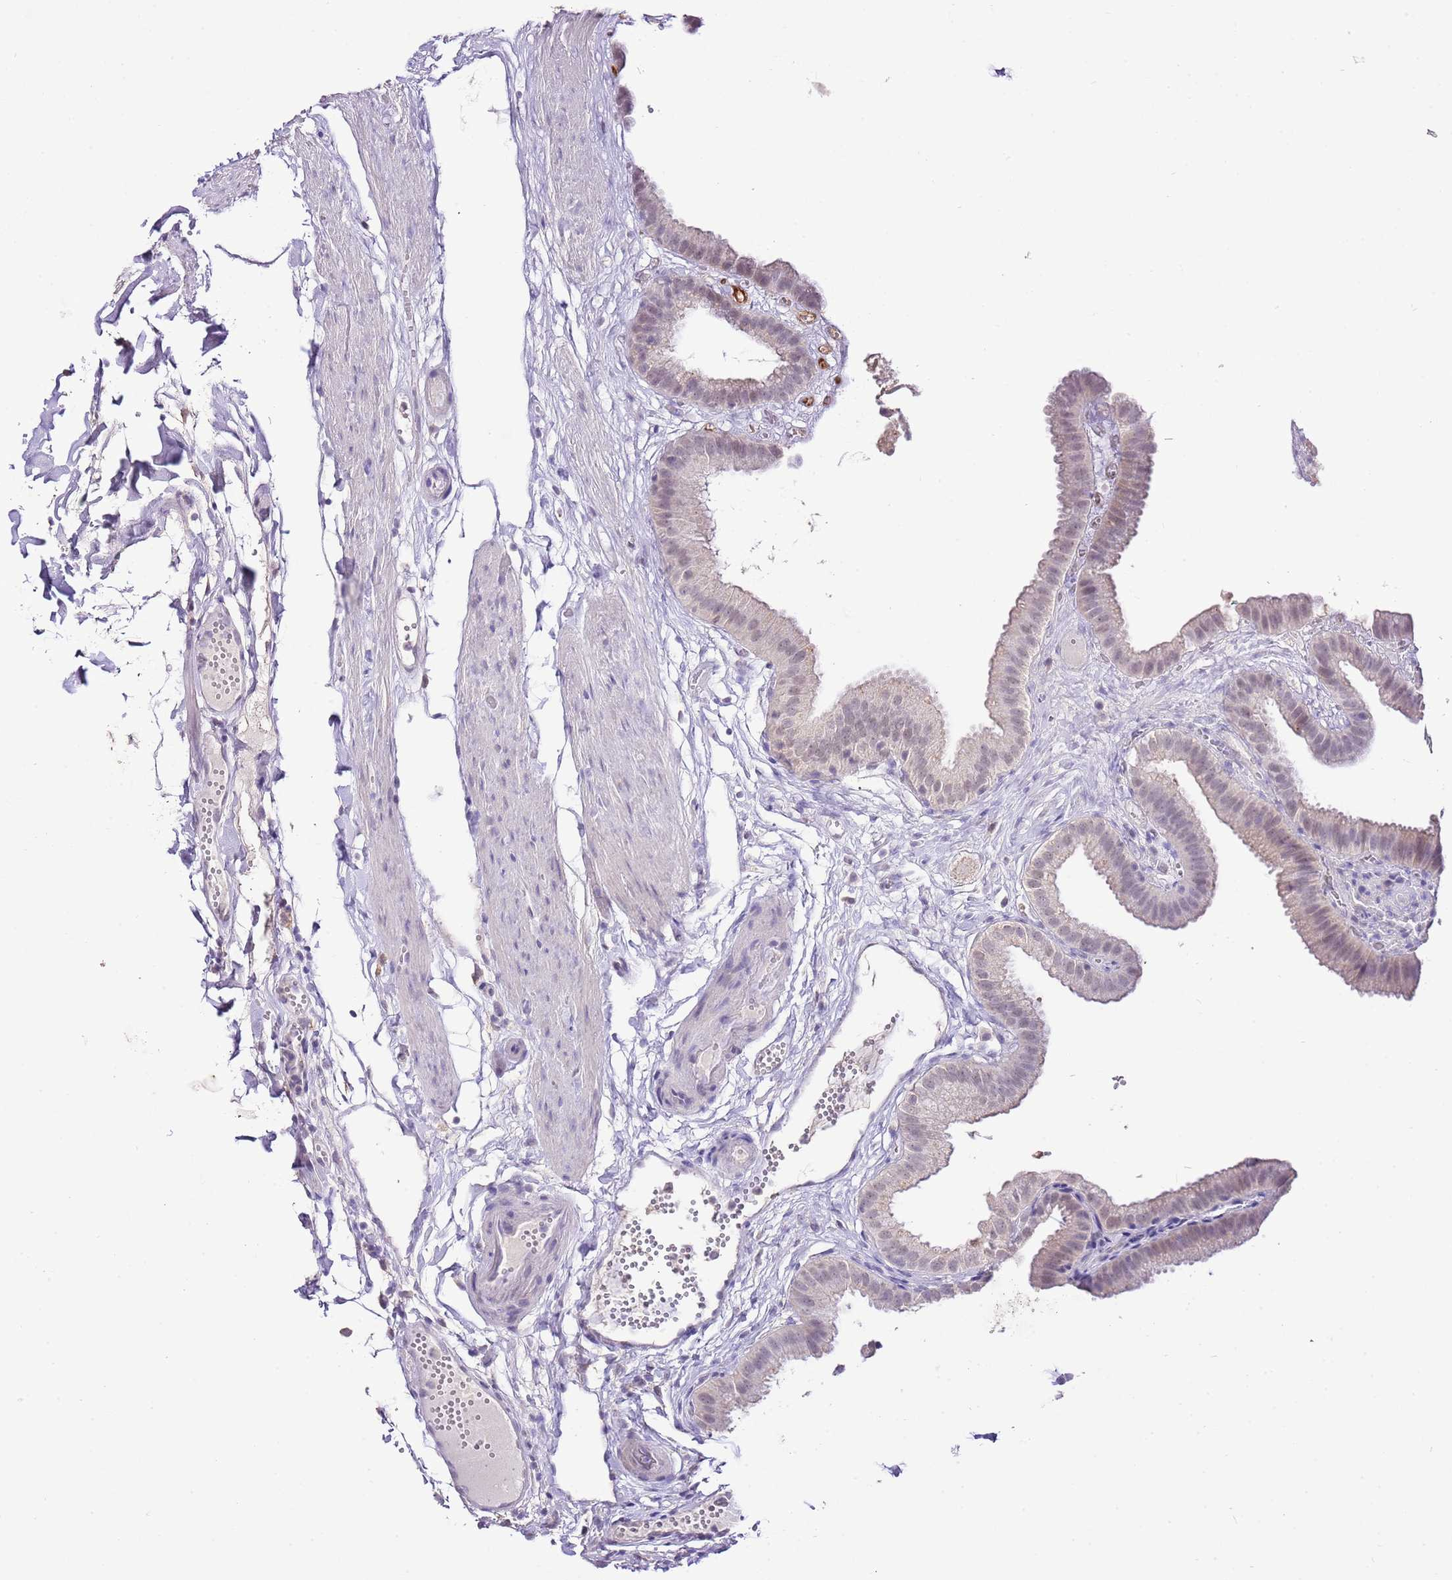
{"staining": {"intensity": "weak", "quantity": ">75%", "location": "nuclear"}, "tissue": "gallbladder", "cell_type": "Glandular cells", "image_type": "normal", "snomed": [{"axis": "morphology", "description": "Normal tissue, NOS"}, {"axis": "topography", "description": "Gallbladder"}], "caption": "A high-resolution micrograph shows IHC staining of unremarkable gallbladder, which exhibits weak nuclear staining in approximately >75% of glandular cells.", "gene": "IZUMO4", "patient": {"sex": "female", "age": 61}}